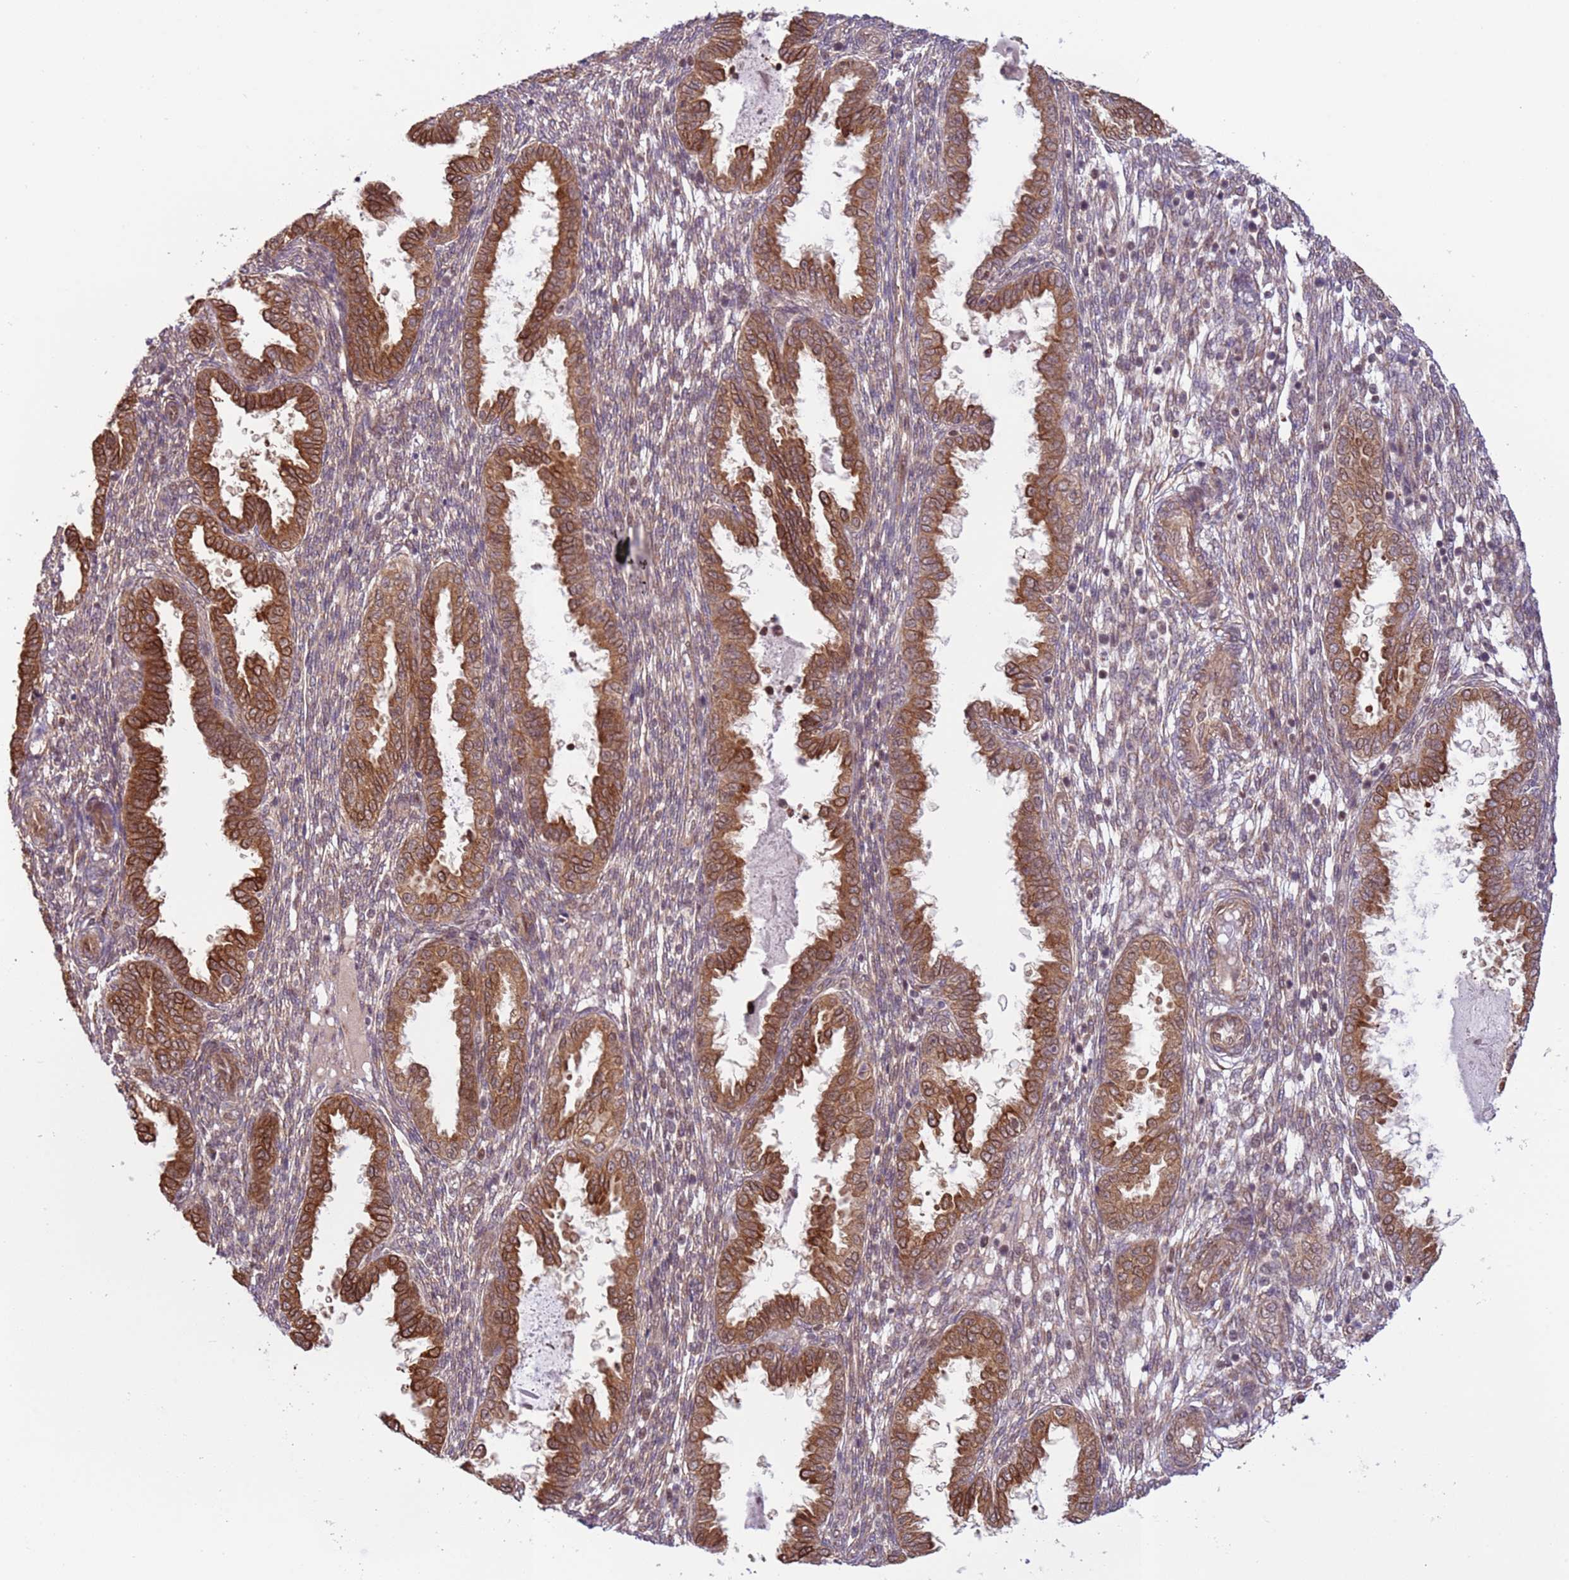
{"staining": {"intensity": "weak", "quantity": "<25%", "location": "cytoplasmic/membranous"}, "tissue": "endometrium", "cell_type": "Cells in endometrial stroma", "image_type": "normal", "snomed": [{"axis": "morphology", "description": "Normal tissue, NOS"}, {"axis": "topography", "description": "Endometrium"}], "caption": "Endometrium stained for a protein using immunohistochemistry exhibits no staining cells in endometrial stroma.", "gene": "DCAF4", "patient": {"sex": "female", "age": 33}}